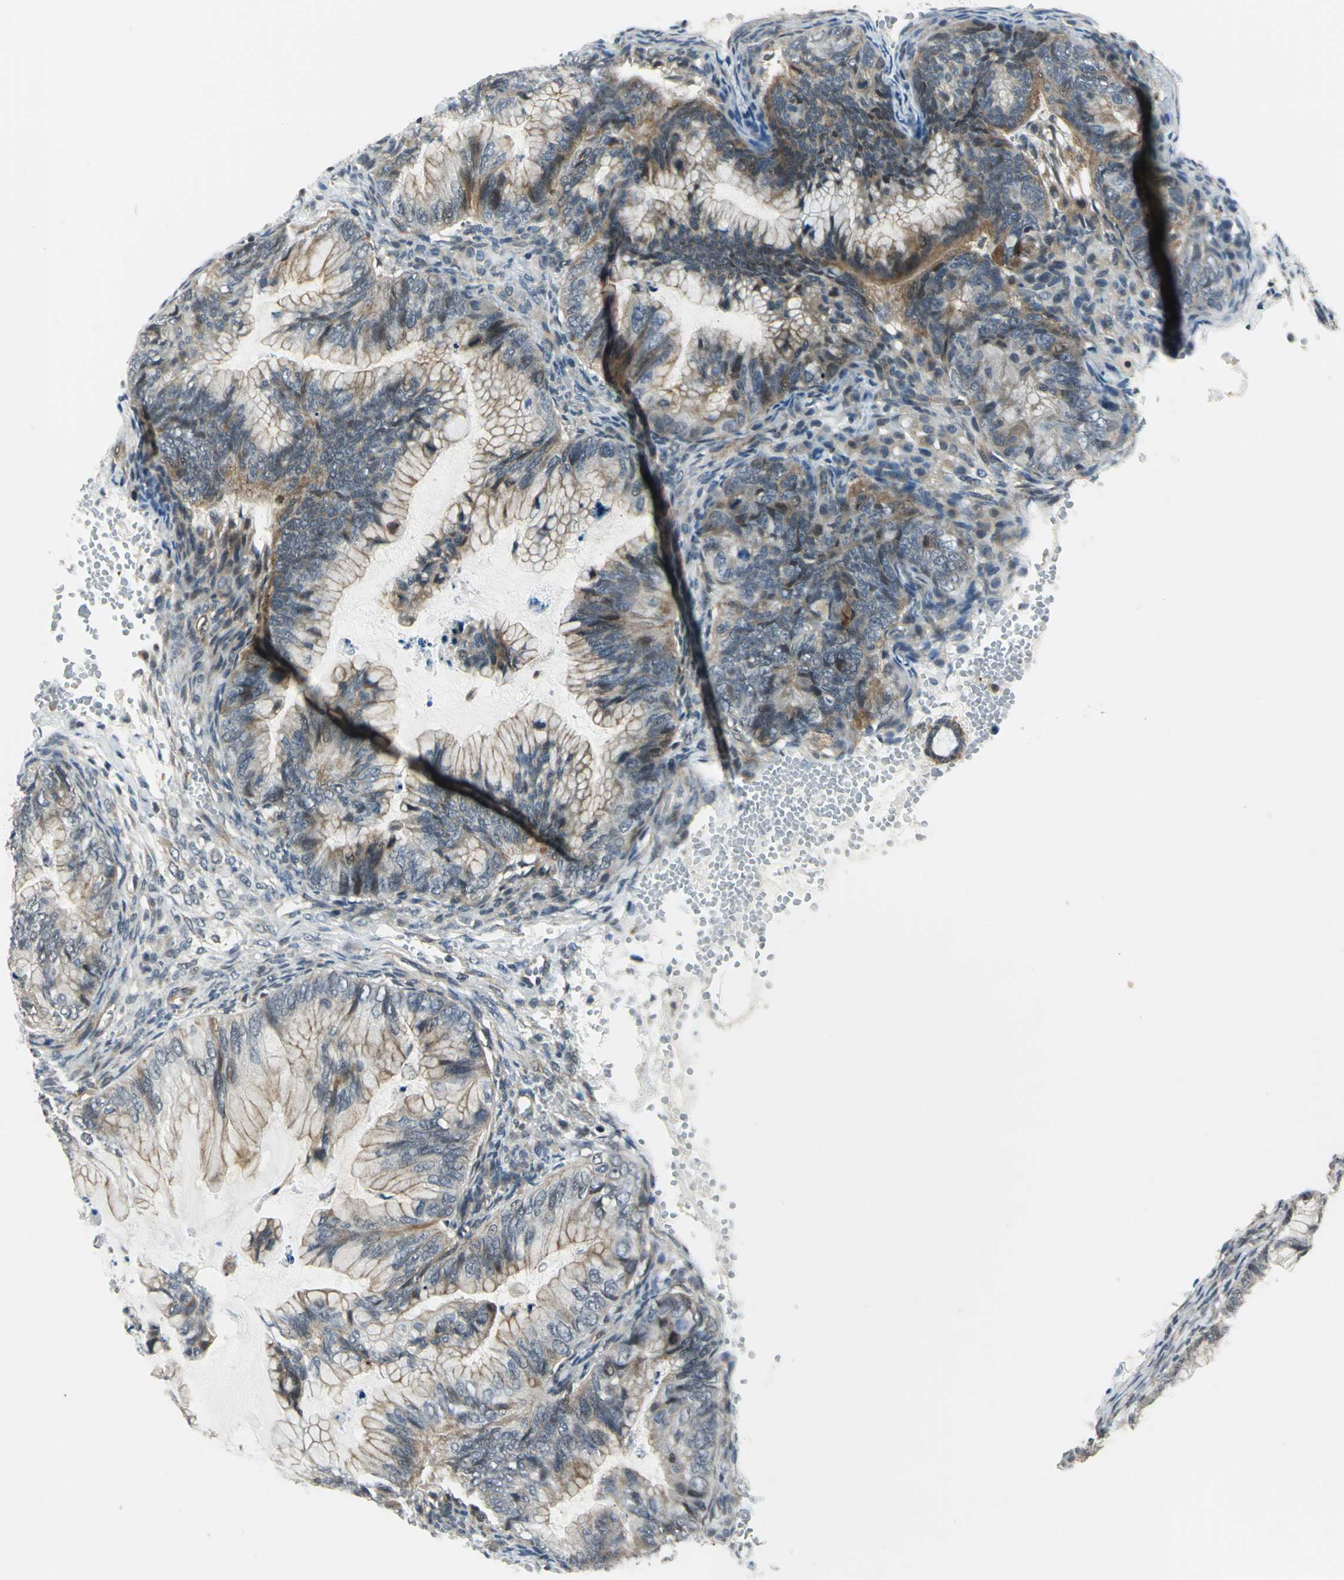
{"staining": {"intensity": "moderate", "quantity": "25%-75%", "location": "cytoplasmic/membranous"}, "tissue": "ovarian cancer", "cell_type": "Tumor cells", "image_type": "cancer", "snomed": [{"axis": "morphology", "description": "Cystadenocarcinoma, mucinous, NOS"}, {"axis": "topography", "description": "Ovary"}], "caption": "Protein staining of mucinous cystadenocarcinoma (ovarian) tissue demonstrates moderate cytoplasmic/membranous positivity in about 25%-75% of tumor cells.", "gene": "PLAGL2", "patient": {"sex": "female", "age": 36}}